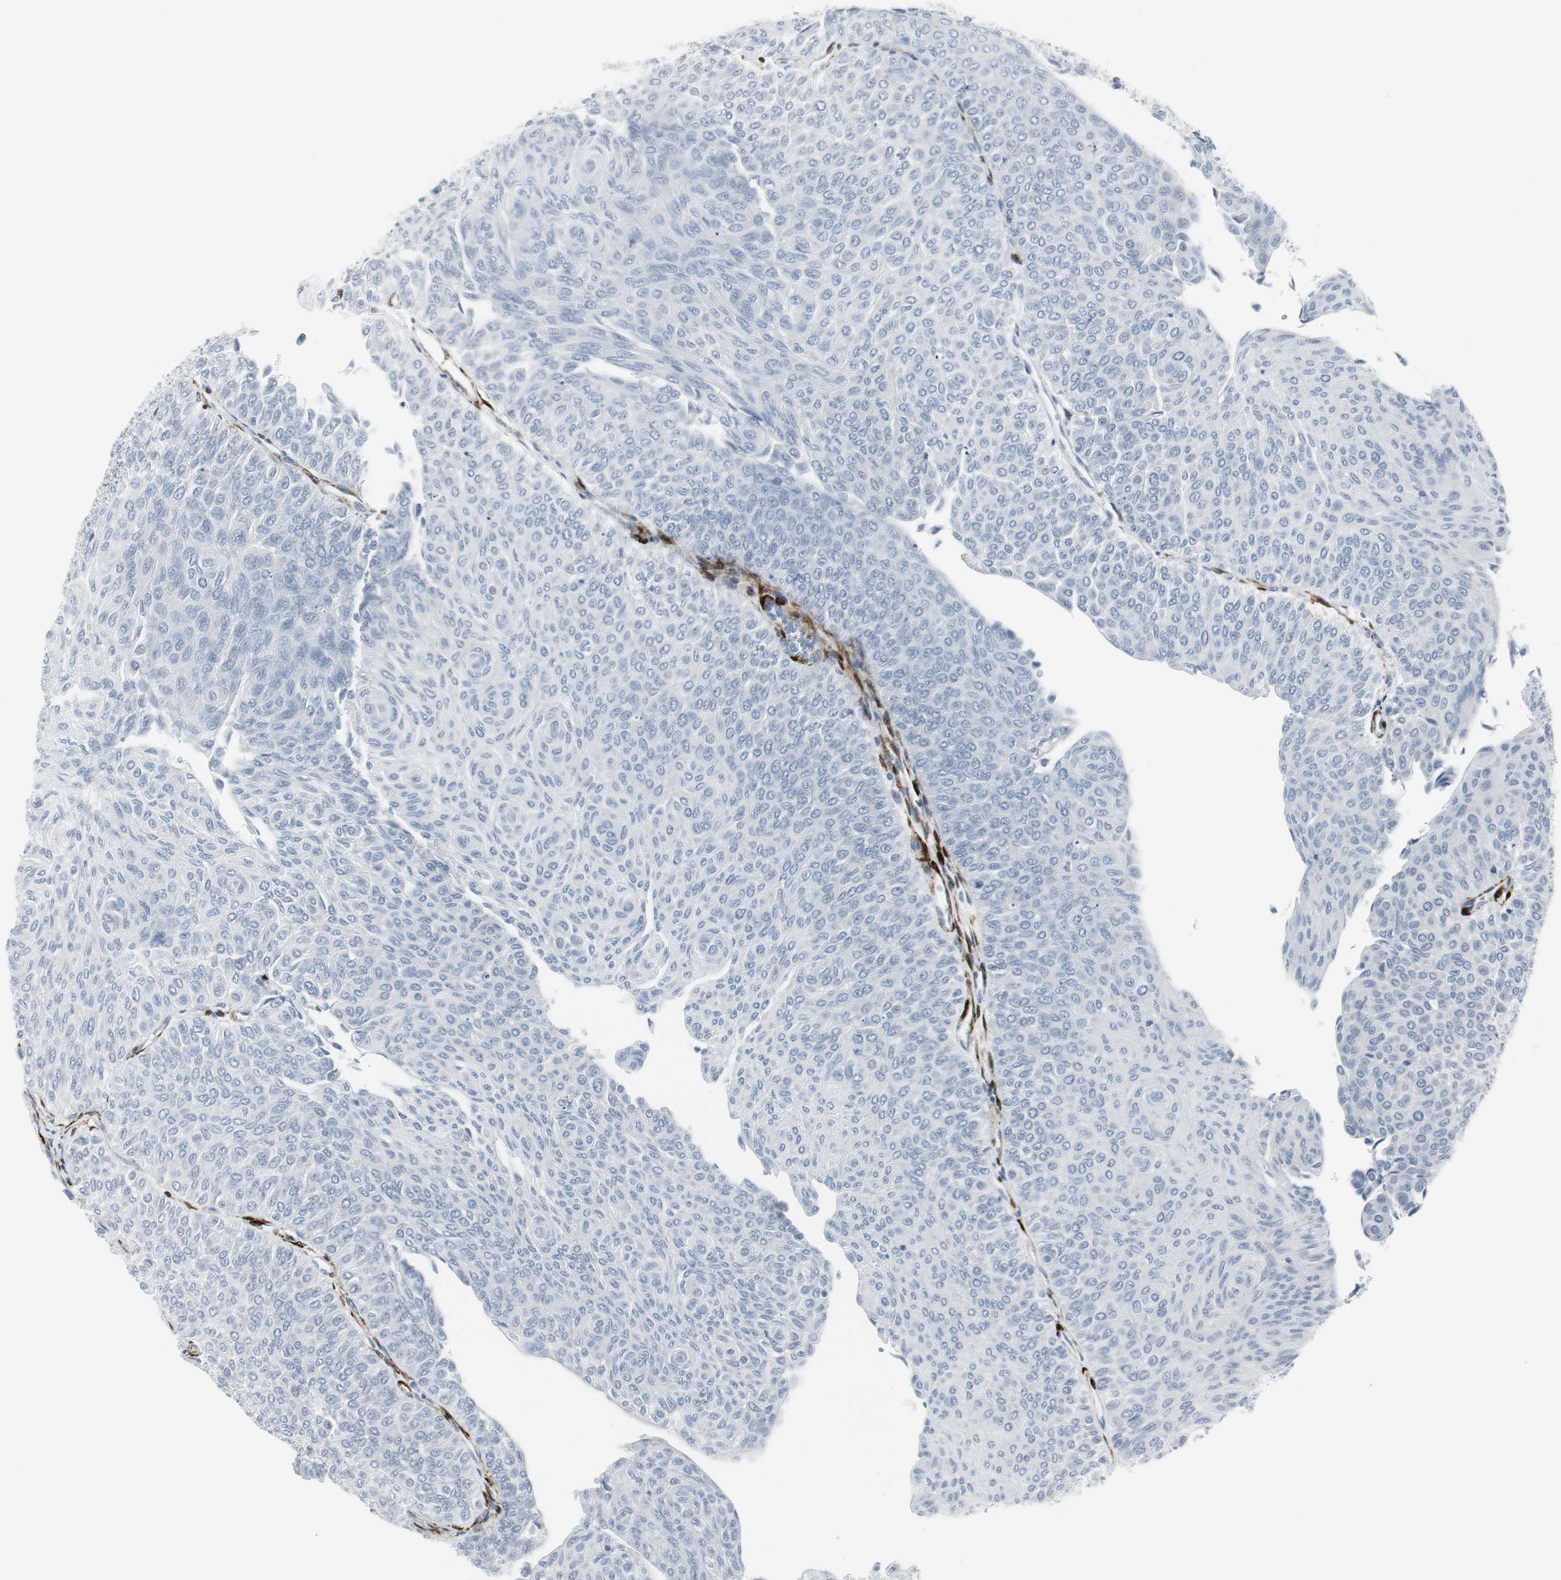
{"staining": {"intensity": "negative", "quantity": "none", "location": "none"}, "tissue": "urothelial cancer", "cell_type": "Tumor cells", "image_type": "cancer", "snomed": [{"axis": "morphology", "description": "Urothelial carcinoma, Low grade"}, {"axis": "topography", "description": "Urinary bladder"}], "caption": "Tumor cells show no significant positivity in urothelial cancer.", "gene": "PPP1R14A", "patient": {"sex": "male", "age": 78}}